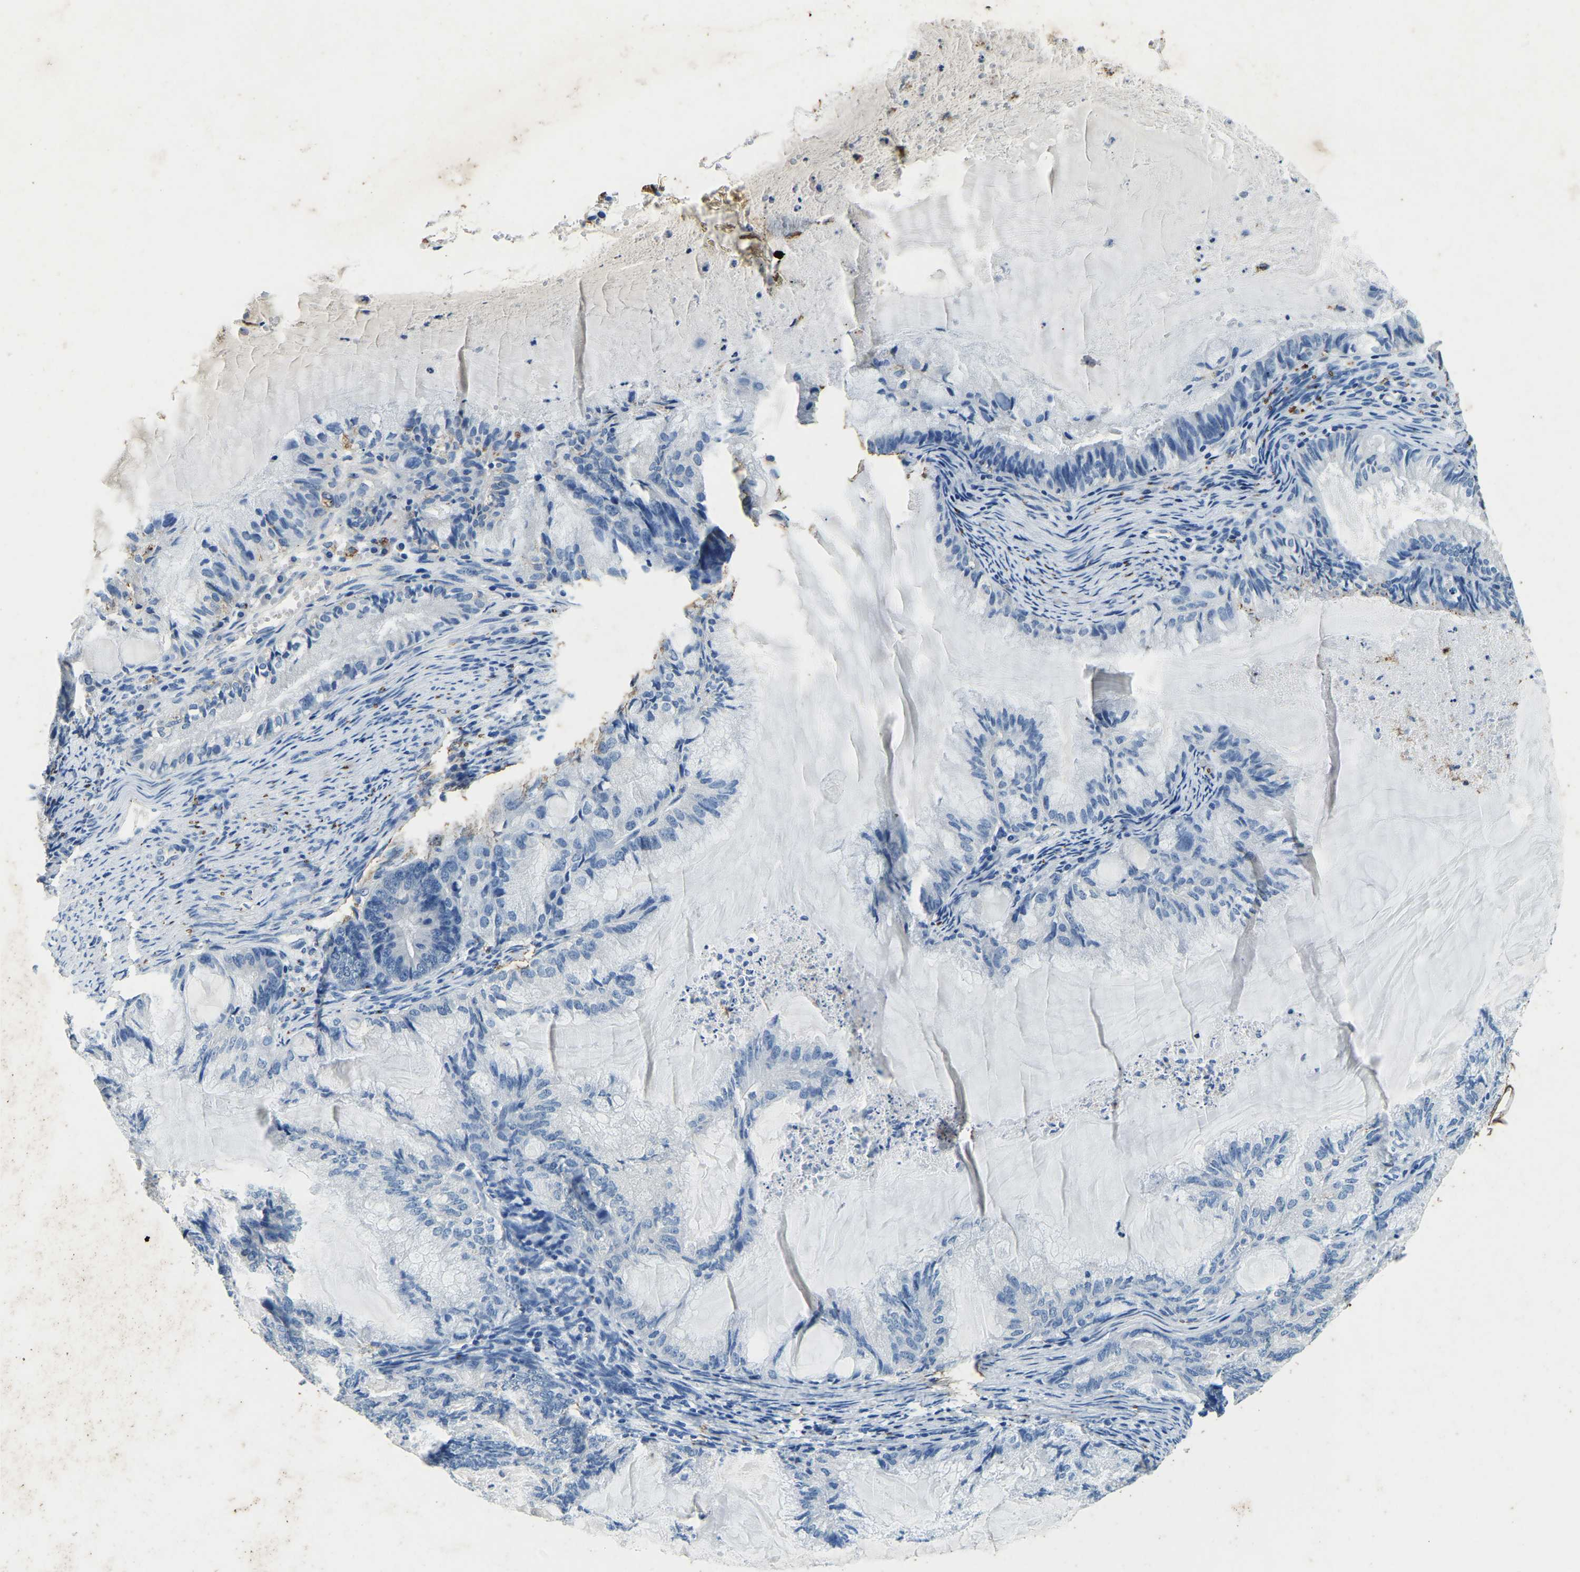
{"staining": {"intensity": "negative", "quantity": "none", "location": "none"}, "tissue": "endometrial cancer", "cell_type": "Tumor cells", "image_type": "cancer", "snomed": [{"axis": "morphology", "description": "Adenocarcinoma, NOS"}, {"axis": "topography", "description": "Endometrium"}], "caption": "Endometrial cancer was stained to show a protein in brown. There is no significant expression in tumor cells.", "gene": "UBN2", "patient": {"sex": "female", "age": 86}}